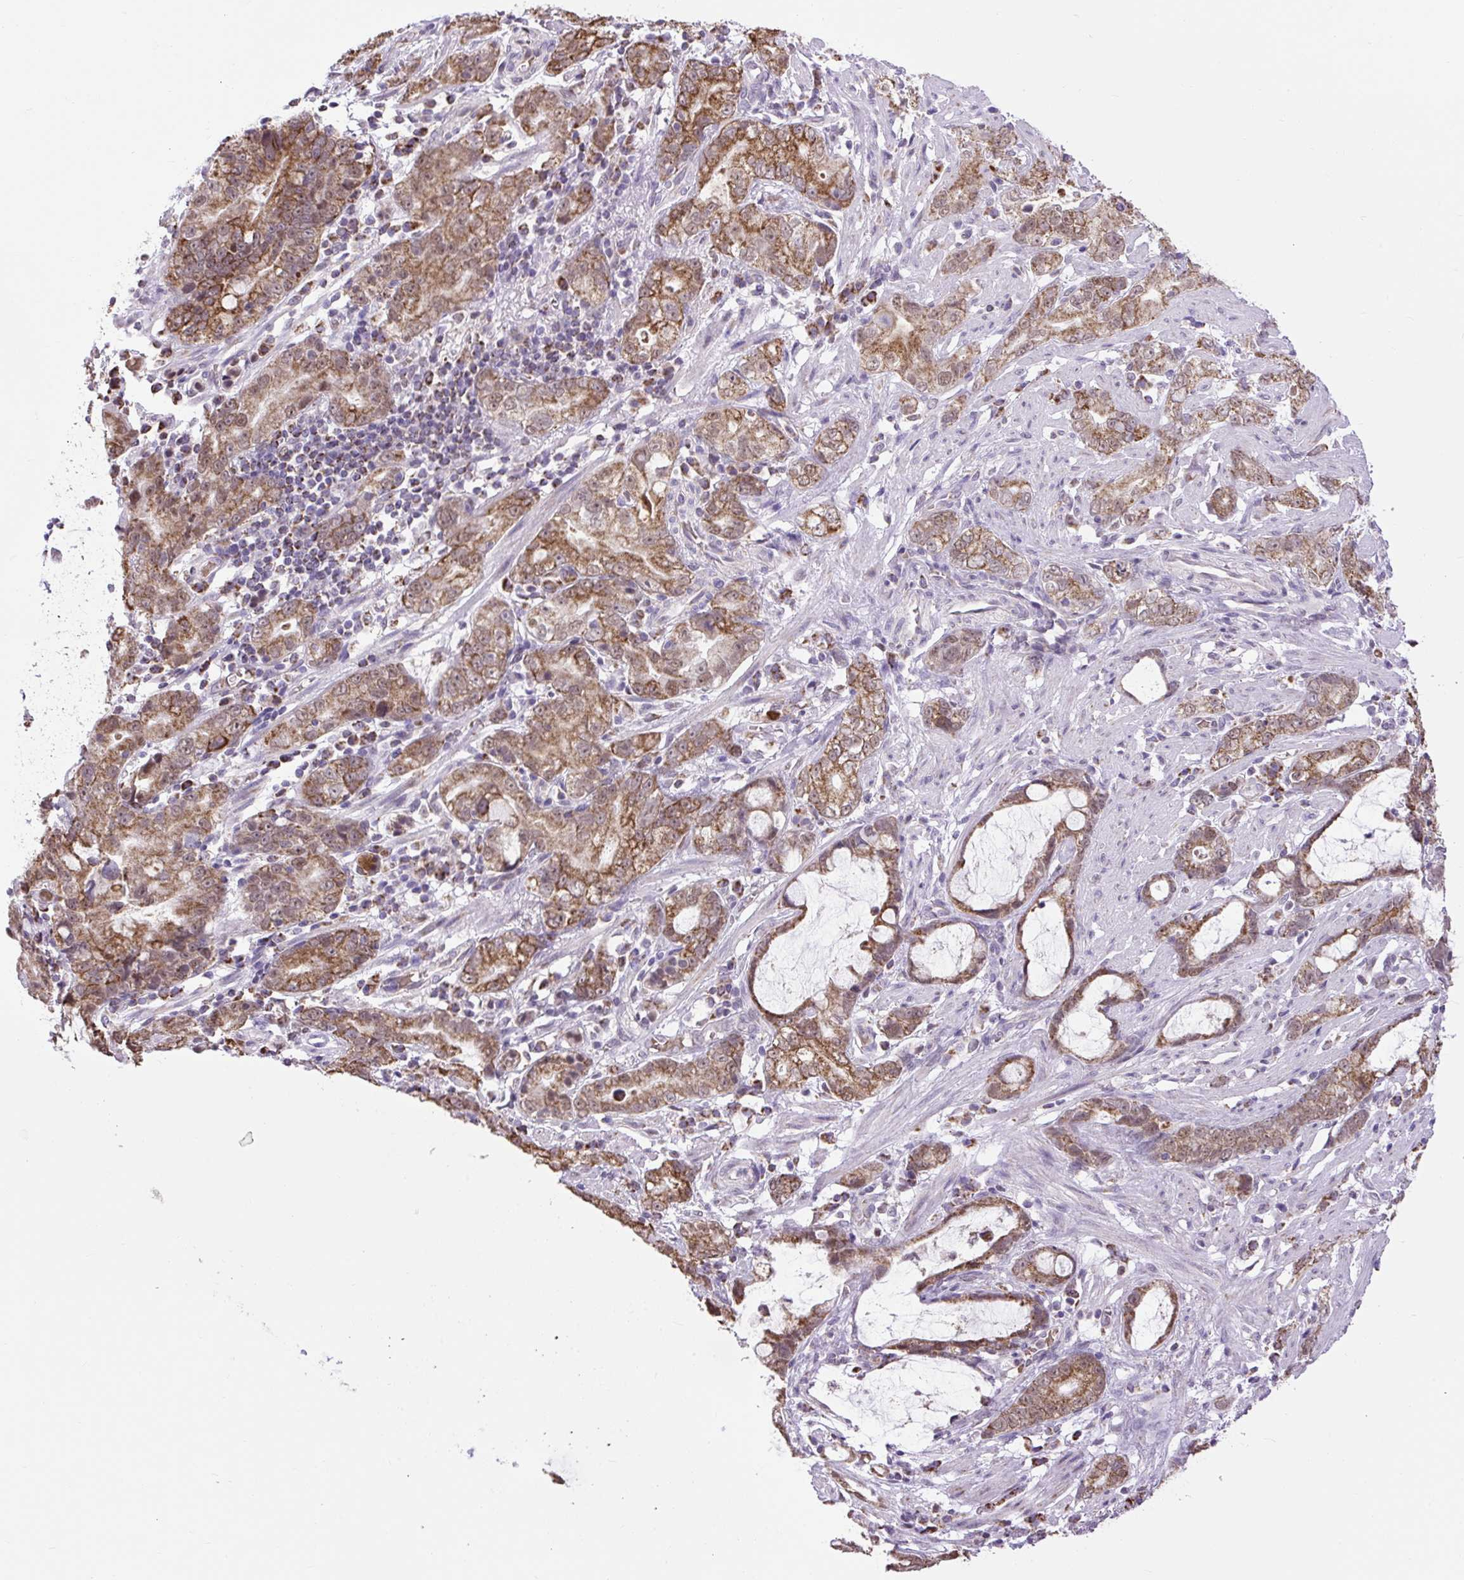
{"staining": {"intensity": "moderate", "quantity": ">75%", "location": "cytoplasmic/membranous"}, "tissue": "stomach cancer", "cell_type": "Tumor cells", "image_type": "cancer", "snomed": [{"axis": "morphology", "description": "Adenocarcinoma, NOS"}, {"axis": "topography", "description": "Stomach"}], "caption": "Tumor cells demonstrate moderate cytoplasmic/membranous expression in approximately >75% of cells in stomach cancer (adenocarcinoma). The staining is performed using DAB (3,3'-diaminobenzidine) brown chromogen to label protein expression. The nuclei are counter-stained blue using hematoxylin.", "gene": "SCO2", "patient": {"sex": "male", "age": 55}}